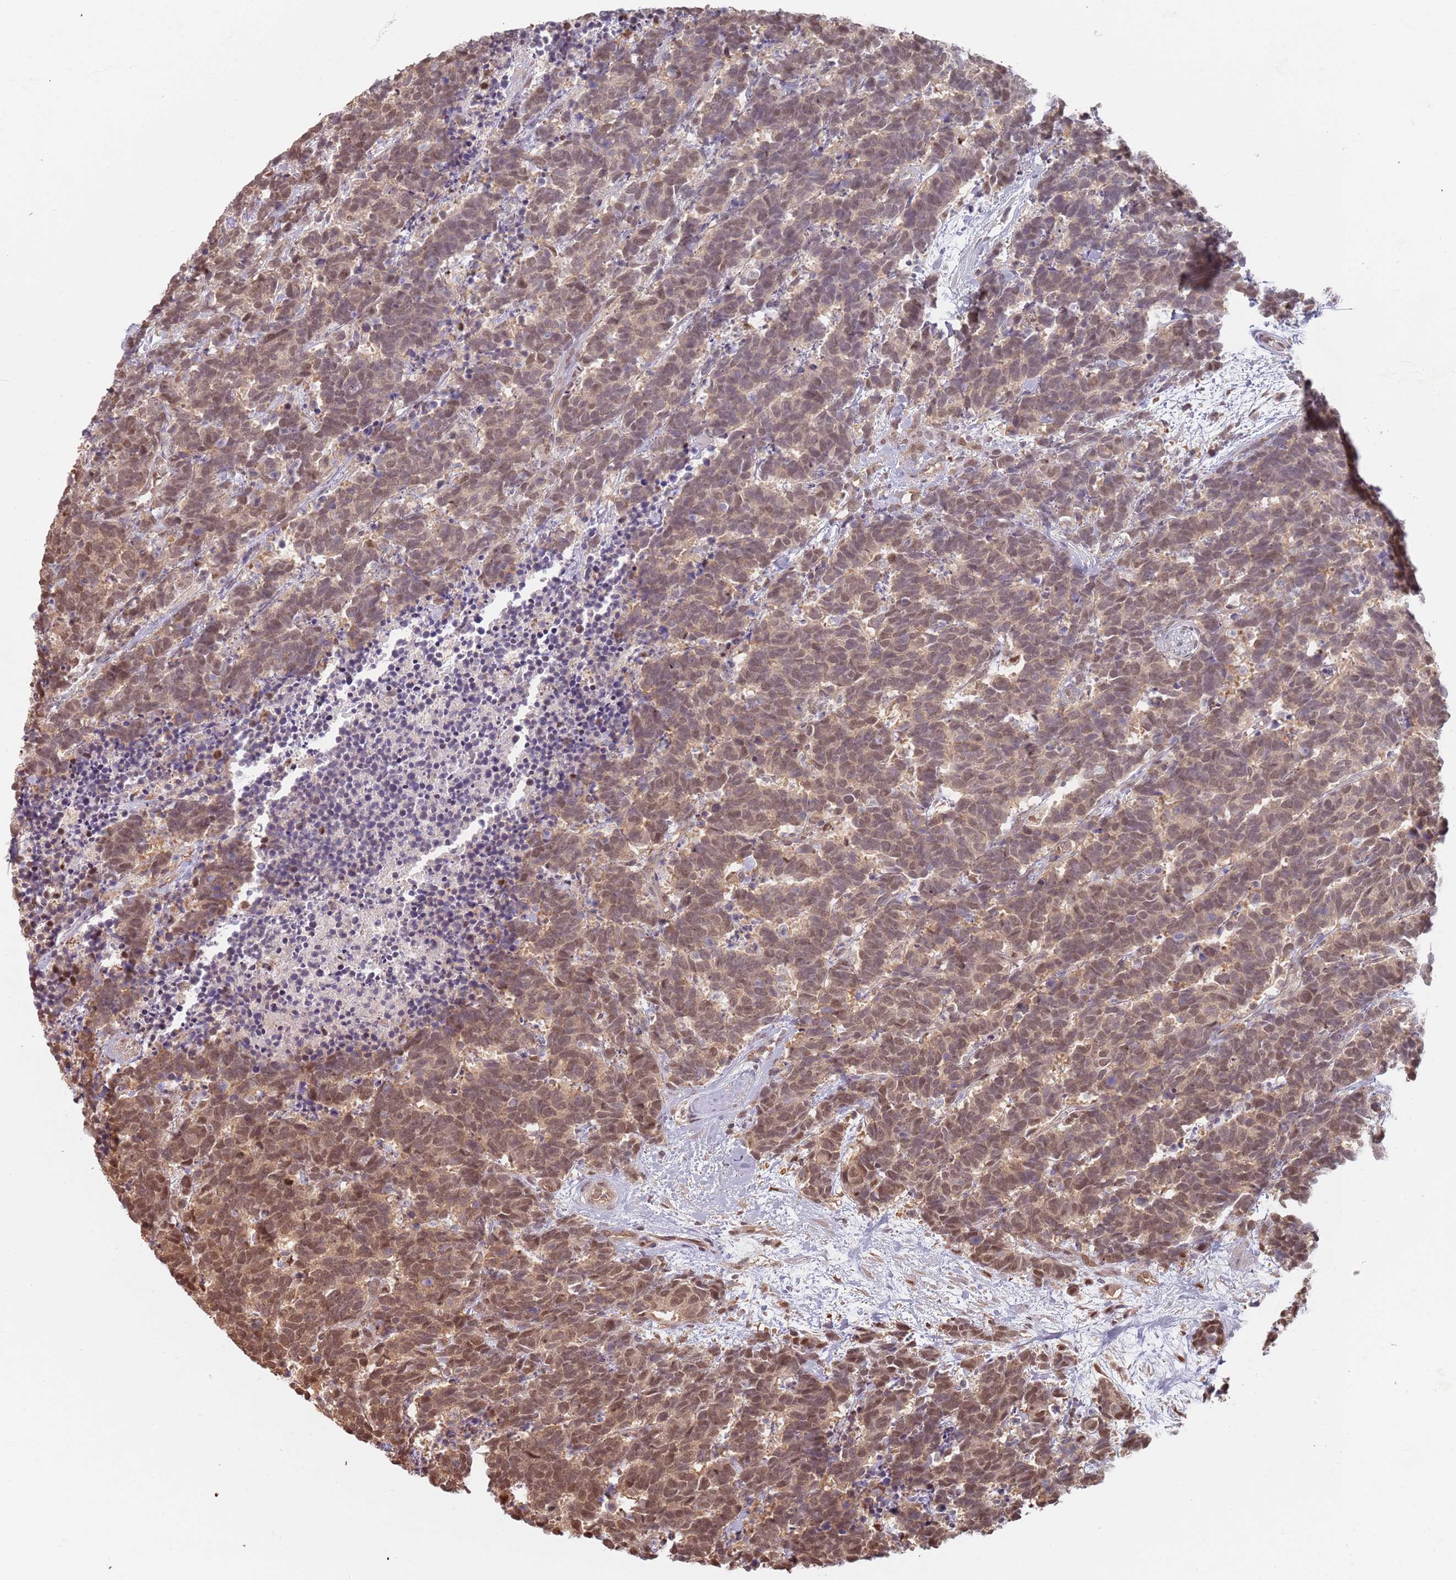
{"staining": {"intensity": "moderate", "quantity": "25%-75%", "location": "nuclear"}, "tissue": "carcinoid", "cell_type": "Tumor cells", "image_type": "cancer", "snomed": [{"axis": "morphology", "description": "Carcinoma, NOS"}, {"axis": "morphology", "description": "Carcinoid, malignant, NOS"}, {"axis": "topography", "description": "Prostate"}], "caption": "High-magnification brightfield microscopy of carcinoma stained with DAB (brown) and counterstained with hematoxylin (blue). tumor cells exhibit moderate nuclear positivity is identified in approximately25%-75% of cells.", "gene": "PLSCR5", "patient": {"sex": "male", "age": 57}}